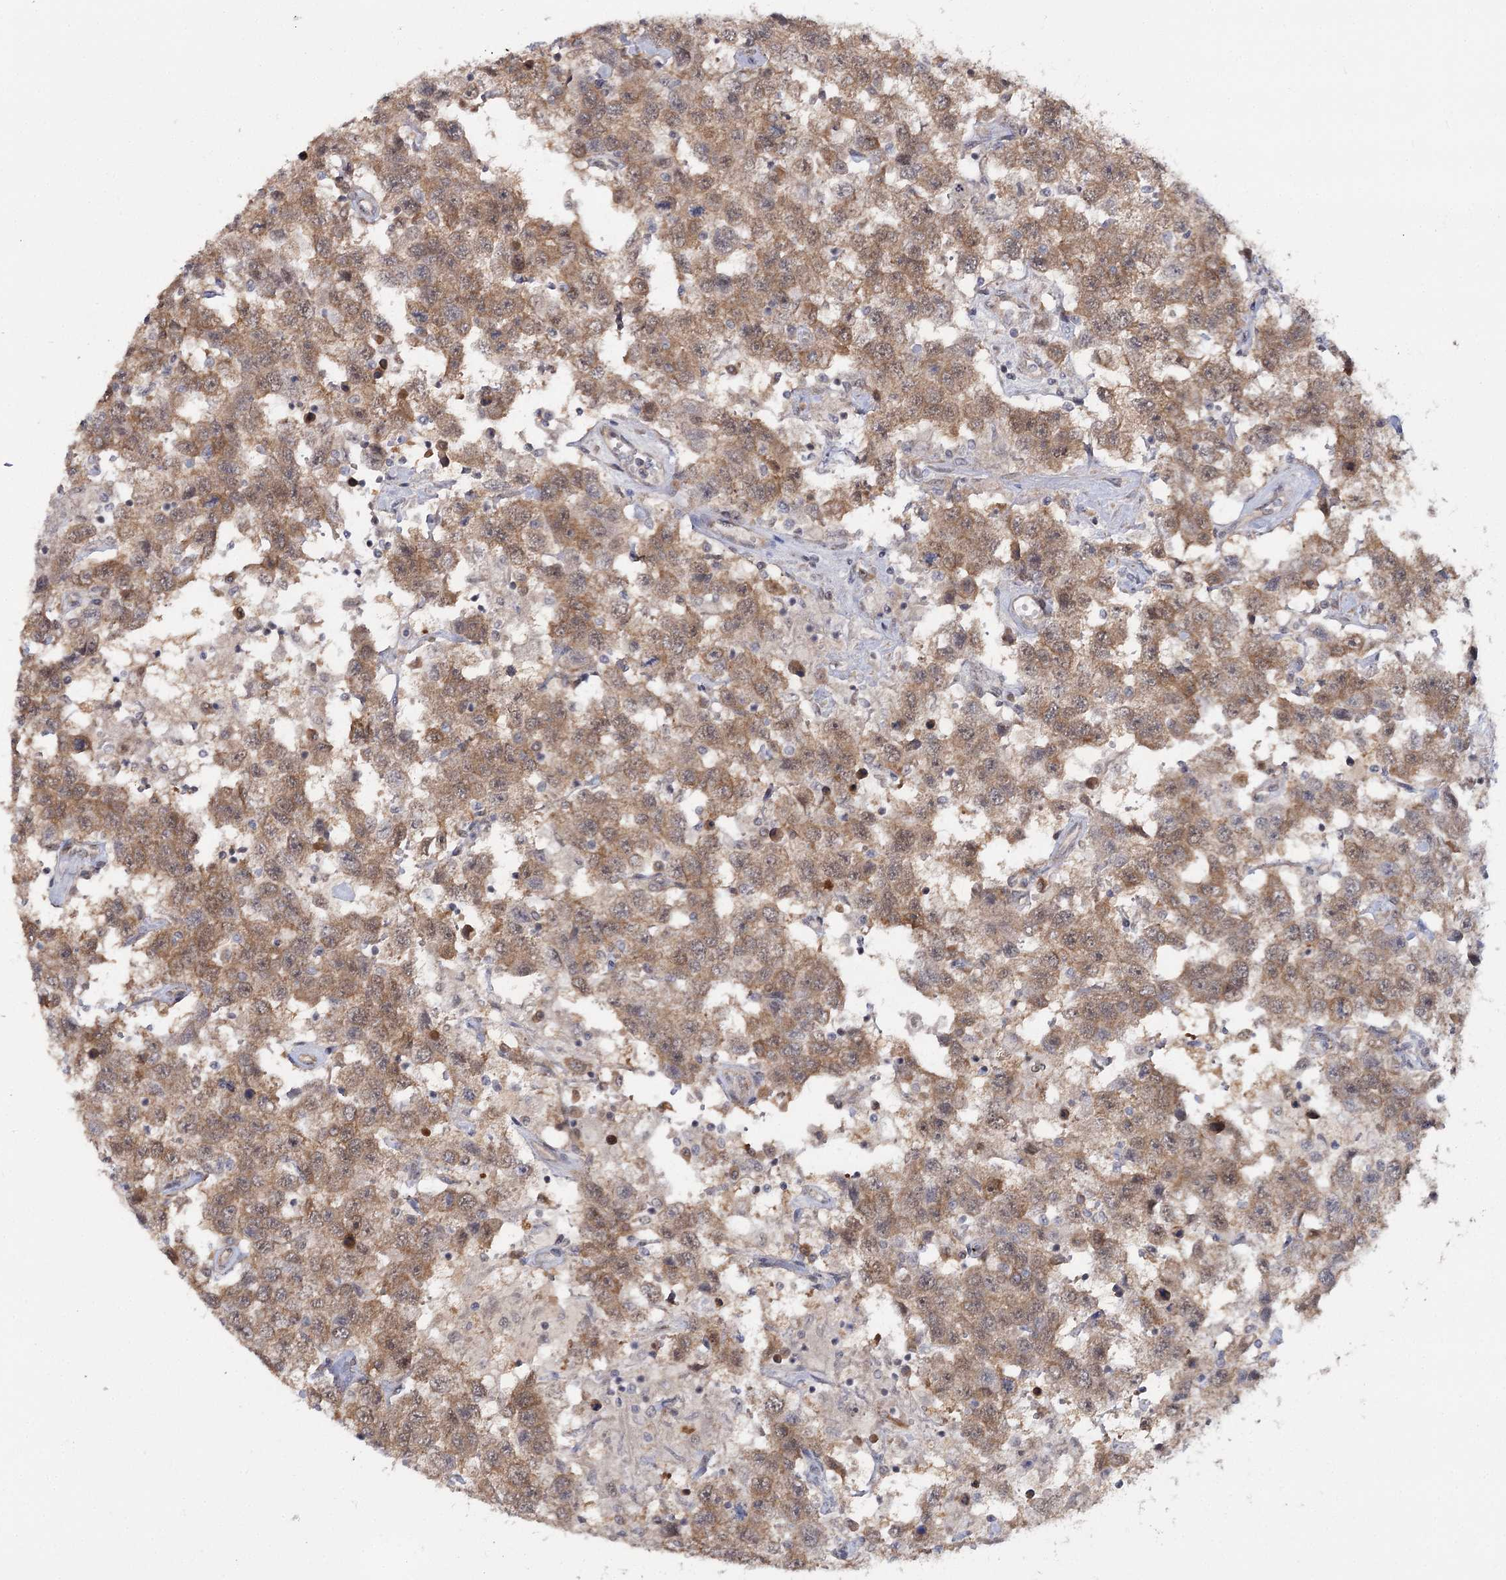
{"staining": {"intensity": "moderate", "quantity": ">75%", "location": "cytoplasmic/membranous"}, "tissue": "testis cancer", "cell_type": "Tumor cells", "image_type": "cancer", "snomed": [{"axis": "morphology", "description": "Seminoma, NOS"}, {"axis": "topography", "description": "Testis"}], "caption": "Immunohistochemical staining of human seminoma (testis) shows medium levels of moderate cytoplasmic/membranous positivity in approximately >75% of tumor cells.", "gene": "TBC1D9B", "patient": {"sex": "male", "age": 41}}